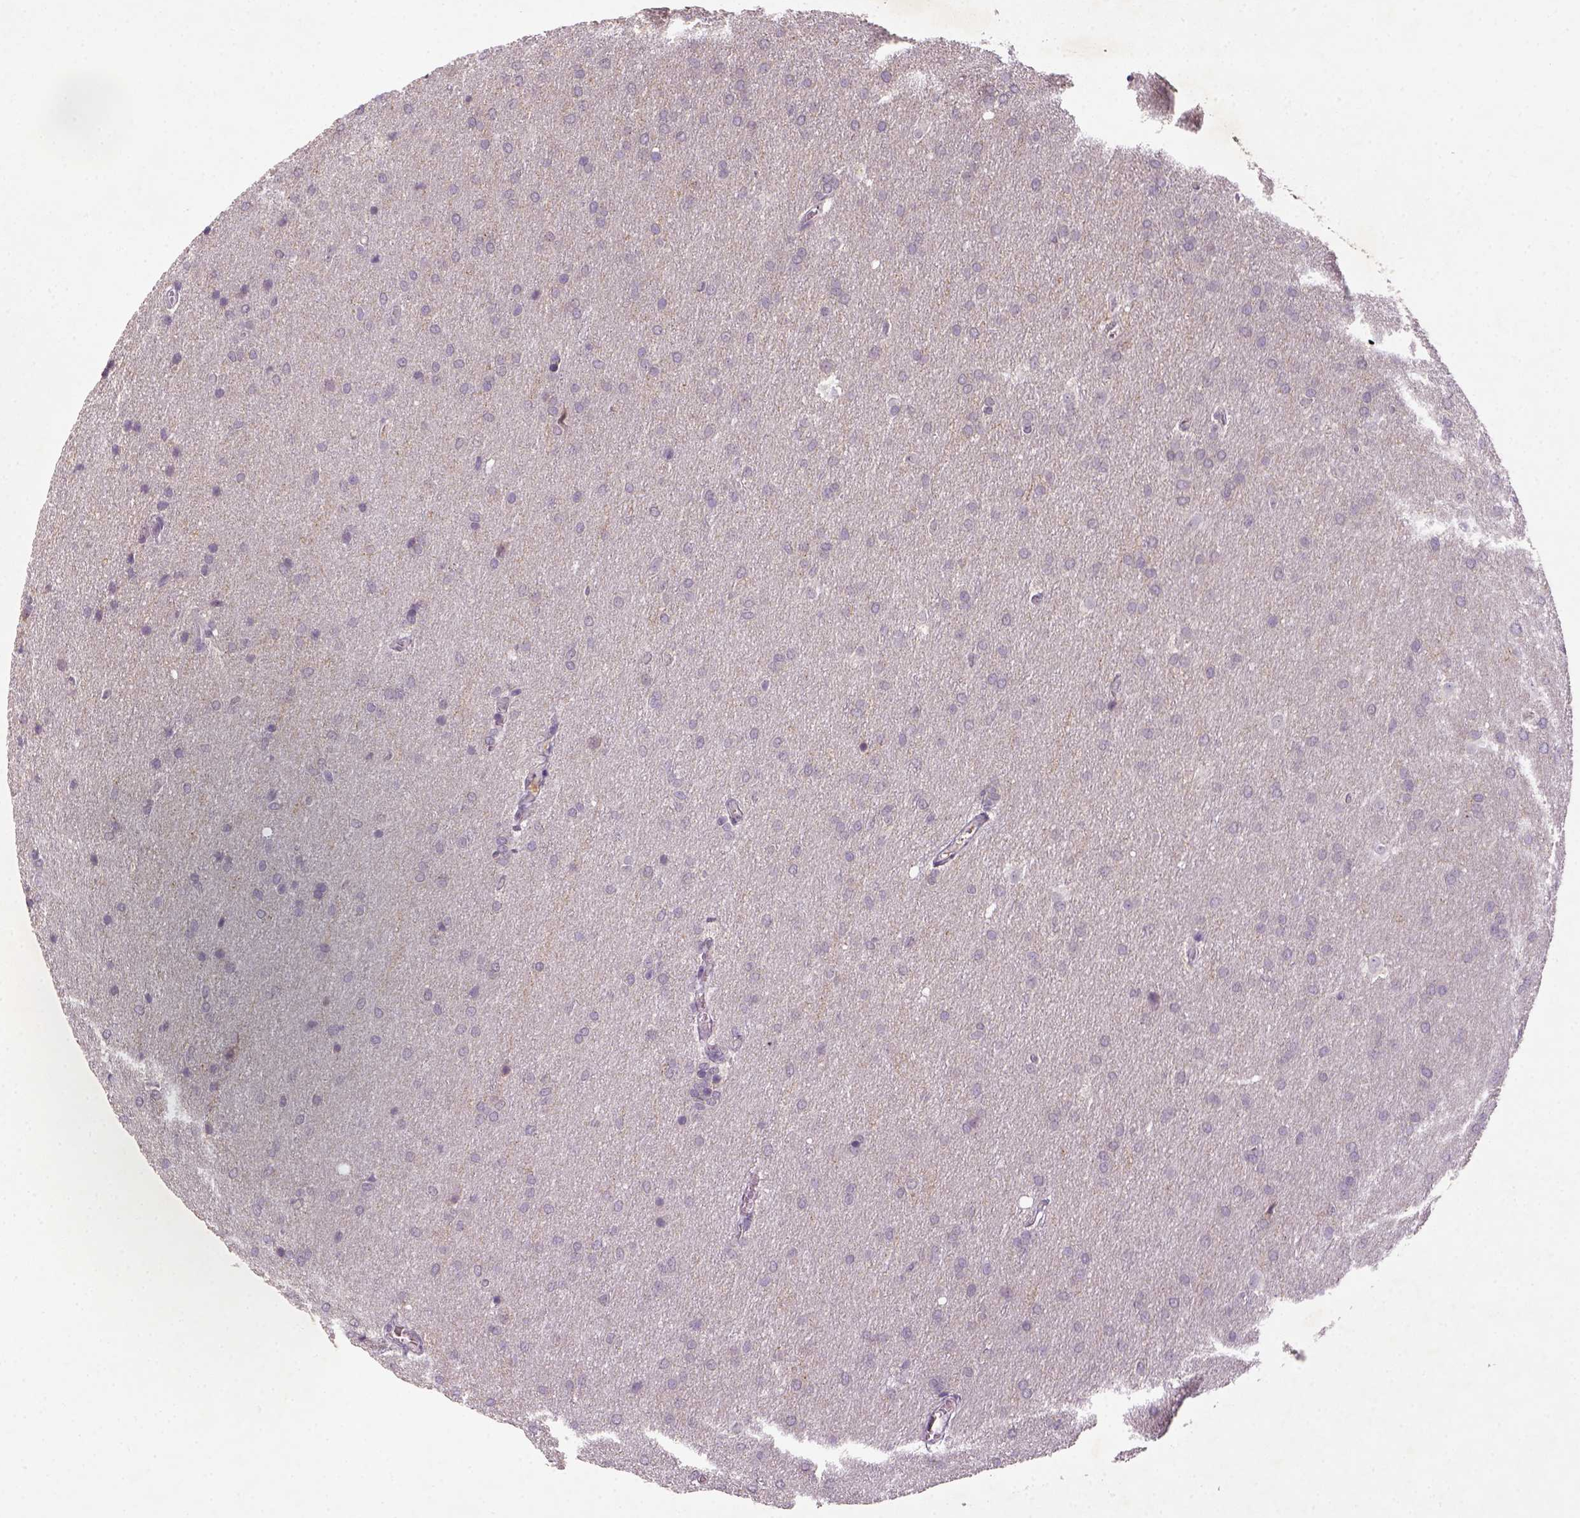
{"staining": {"intensity": "negative", "quantity": "none", "location": "none"}, "tissue": "glioma", "cell_type": "Tumor cells", "image_type": "cancer", "snomed": [{"axis": "morphology", "description": "Glioma, malignant, Low grade"}, {"axis": "topography", "description": "Brain"}], "caption": "There is no significant staining in tumor cells of glioma. (DAB (3,3'-diaminobenzidine) IHC with hematoxylin counter stain).", "gene": "NLGN2", "patient": {"sex": "female", "age": 32}}